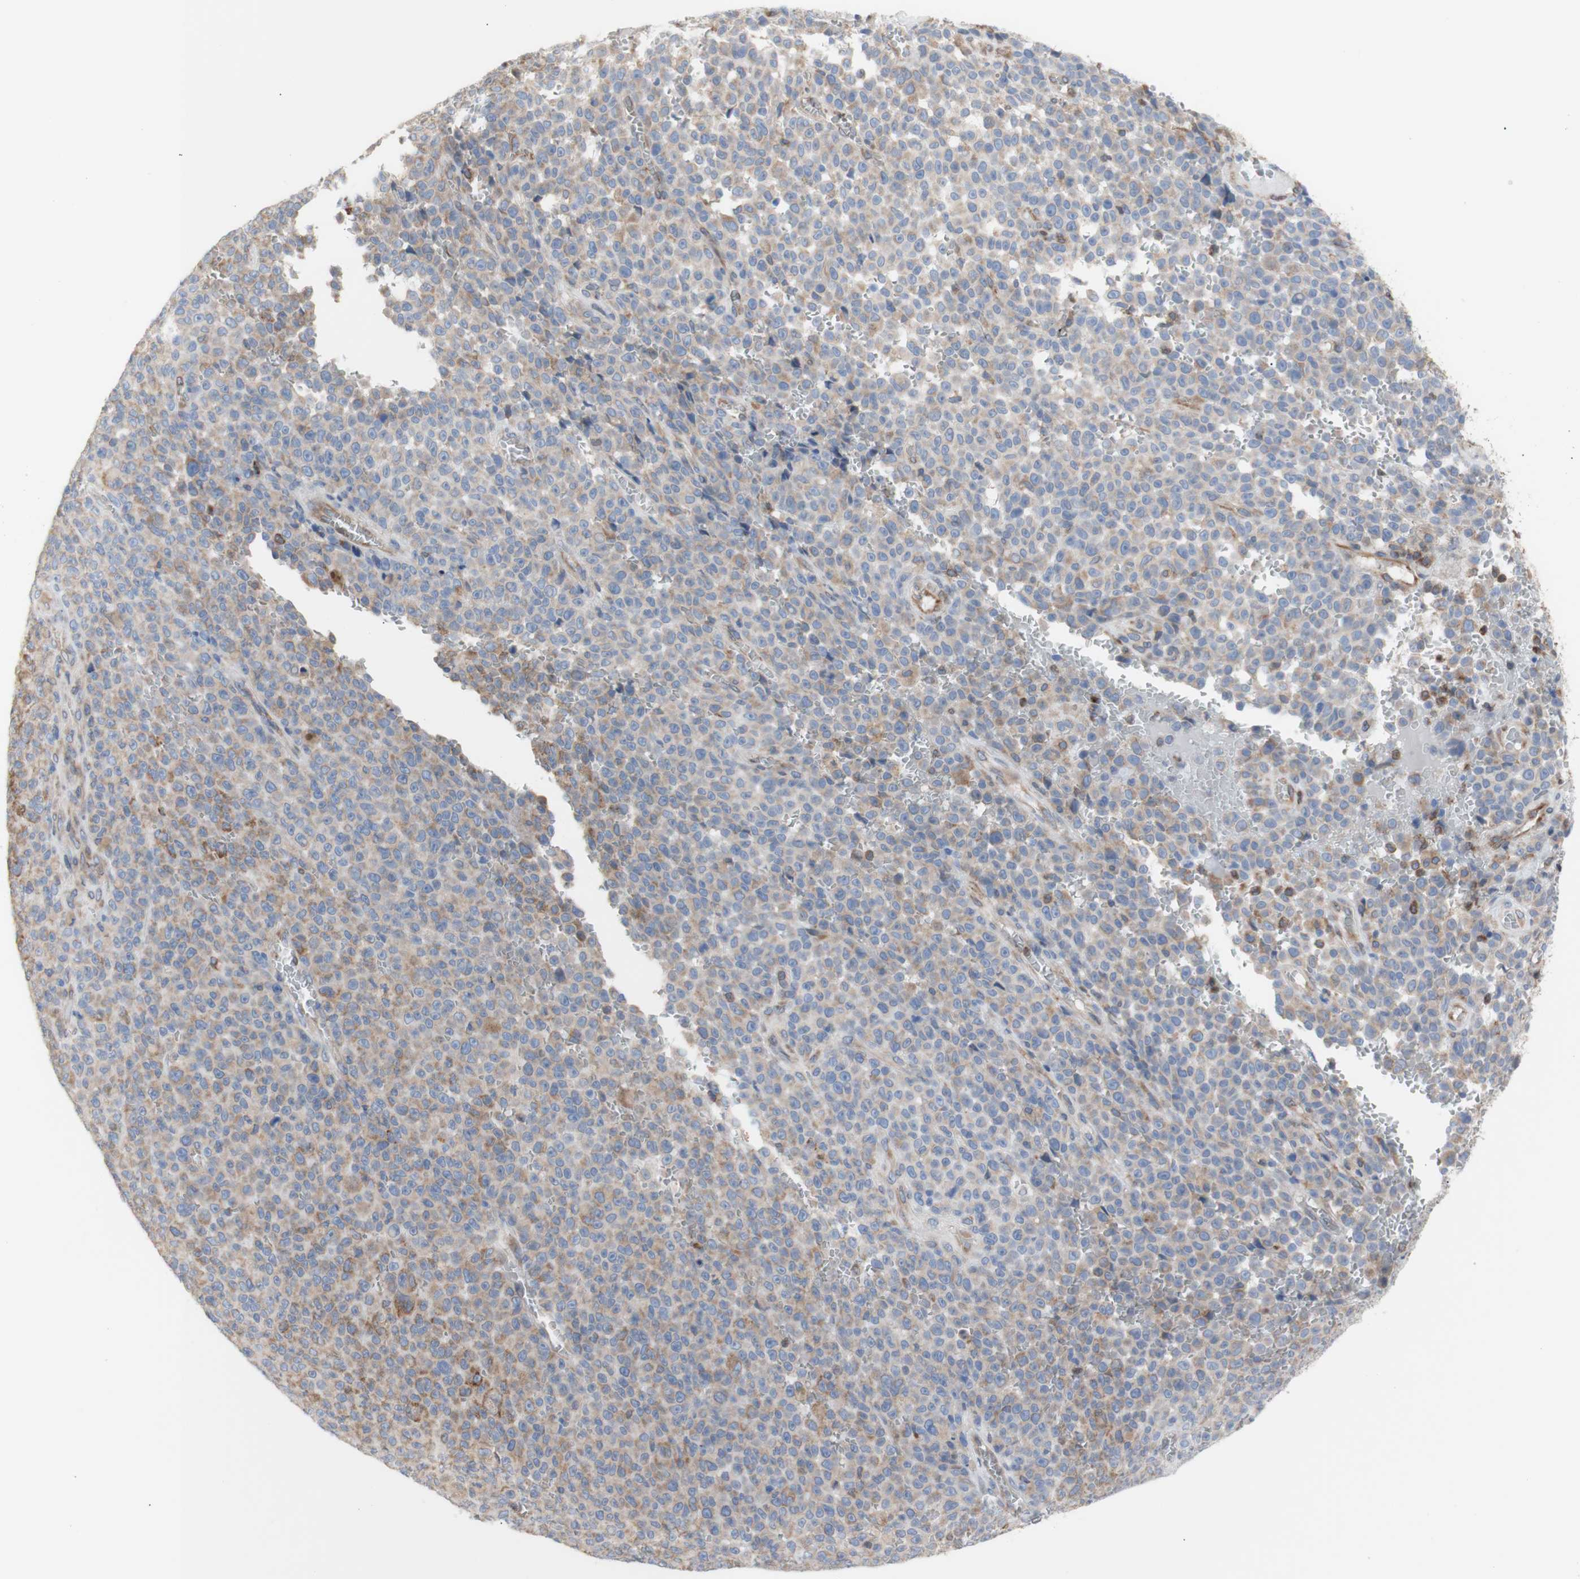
{"staining": {"intensity": "moderate", "quantity": "<25%", "location": "cytoplasmic/membranous"}, "tissue": "melanoma", "cell_type": "Tumor cells", "image_type": "cancer", "snomed": [{"axis": "morphology", "description": "Malignant melanoma, NOS"}, {"axis": "topography", "description": "Skin"}], "caption": "The image shows staining of melanoma, revealing moderate cytoplasmic/membranous protein expression (brown color) within tumor cells.", "gene": "ERLIN1", "patient": {"sex": "female", "age": 82}}